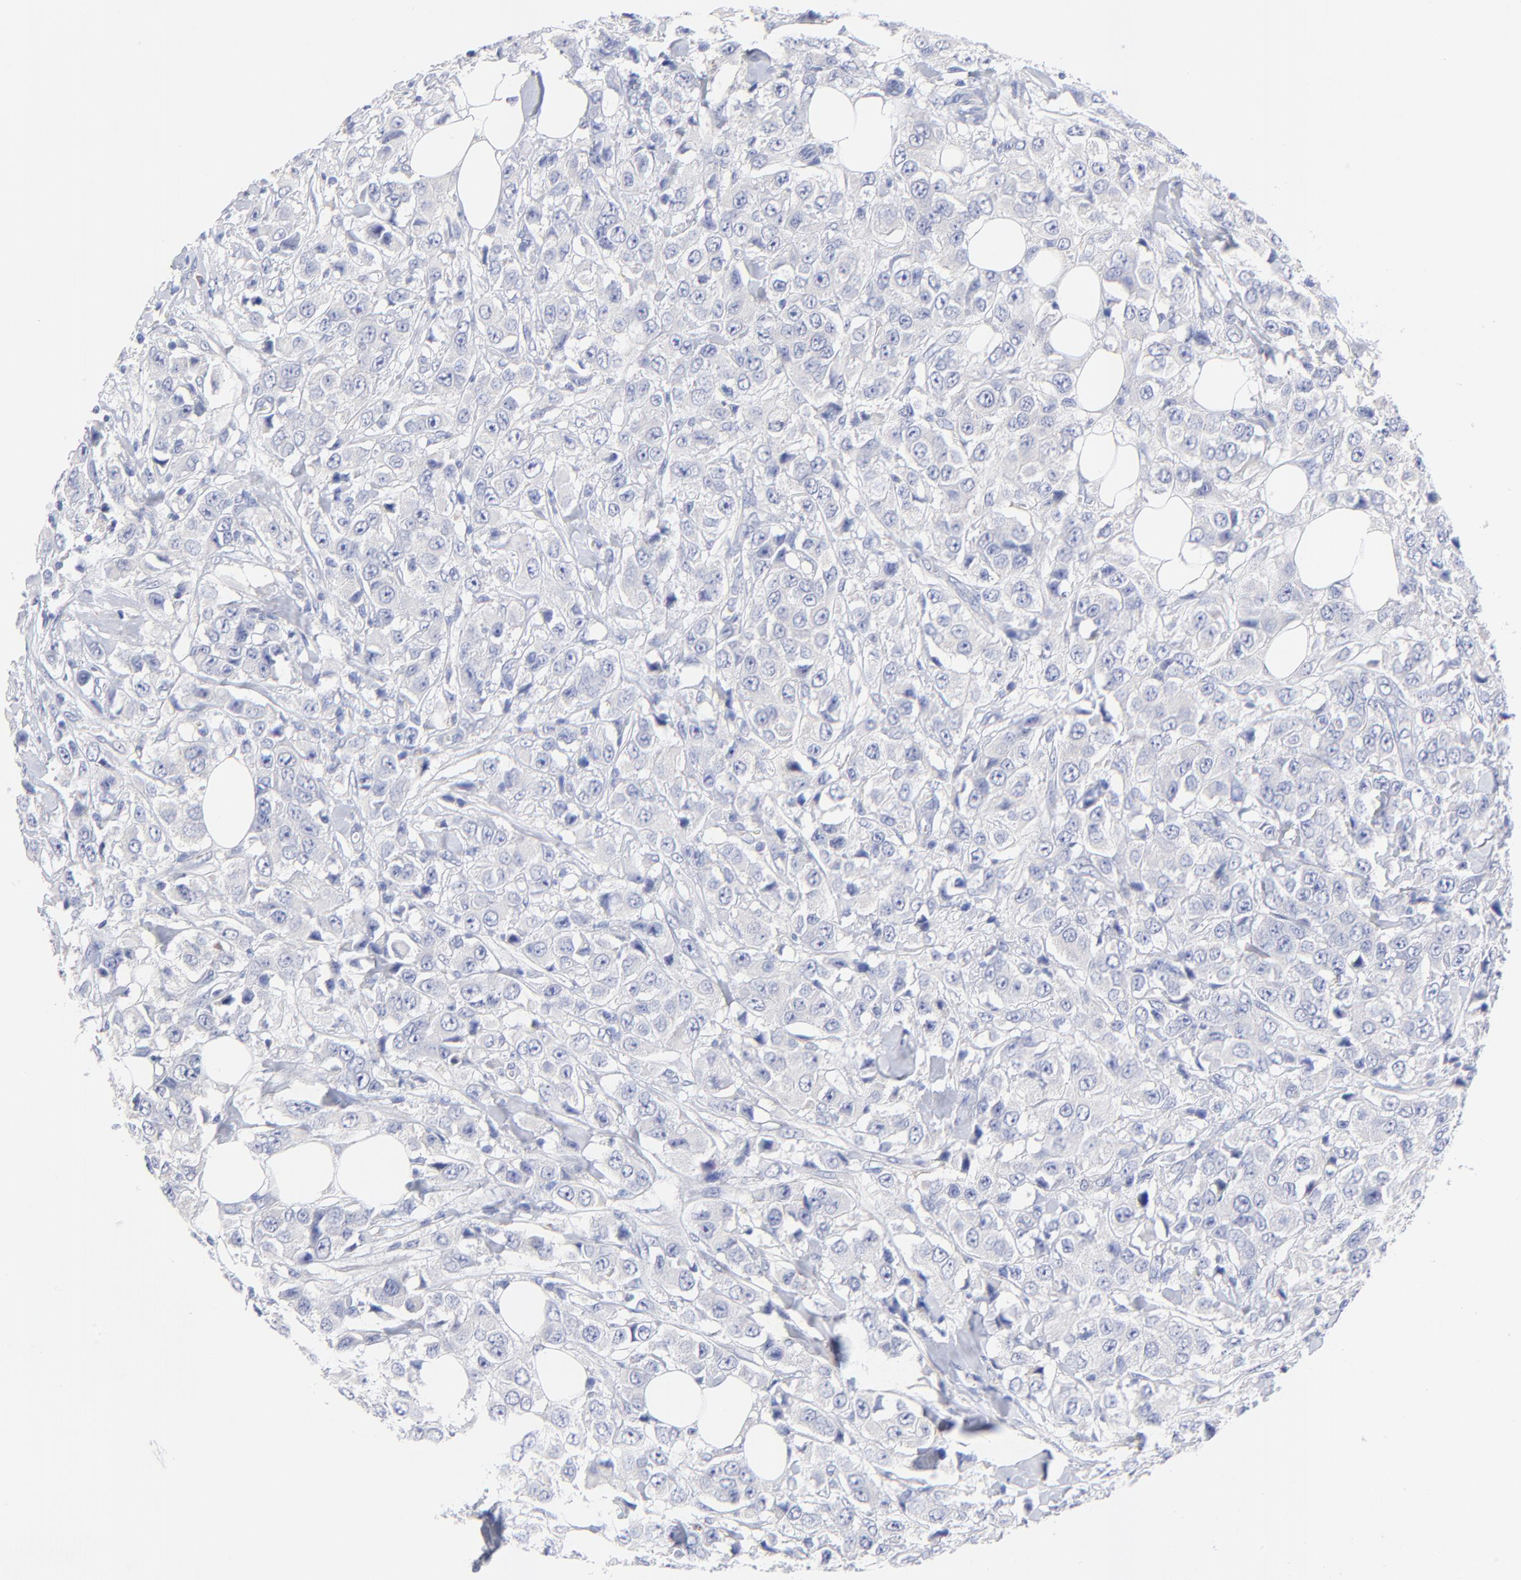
{"staining": {"intensity": "negative", "quantity": "none", "location": "none"}, "tissue": "breast cancer", "cell_type": "Tumor cells", "image_type": "cancer", "snomed": [{"axis": "morphology", "description": "Duct carcinoma"}, {"axis": "topography", "description": "Breast"}], "caption": "Tumor cells show no significant protein staining in breast infiltrating ductal carcinoma.", "gene": "FBXO10", "patient": {"sex": "female", "age": 58}}